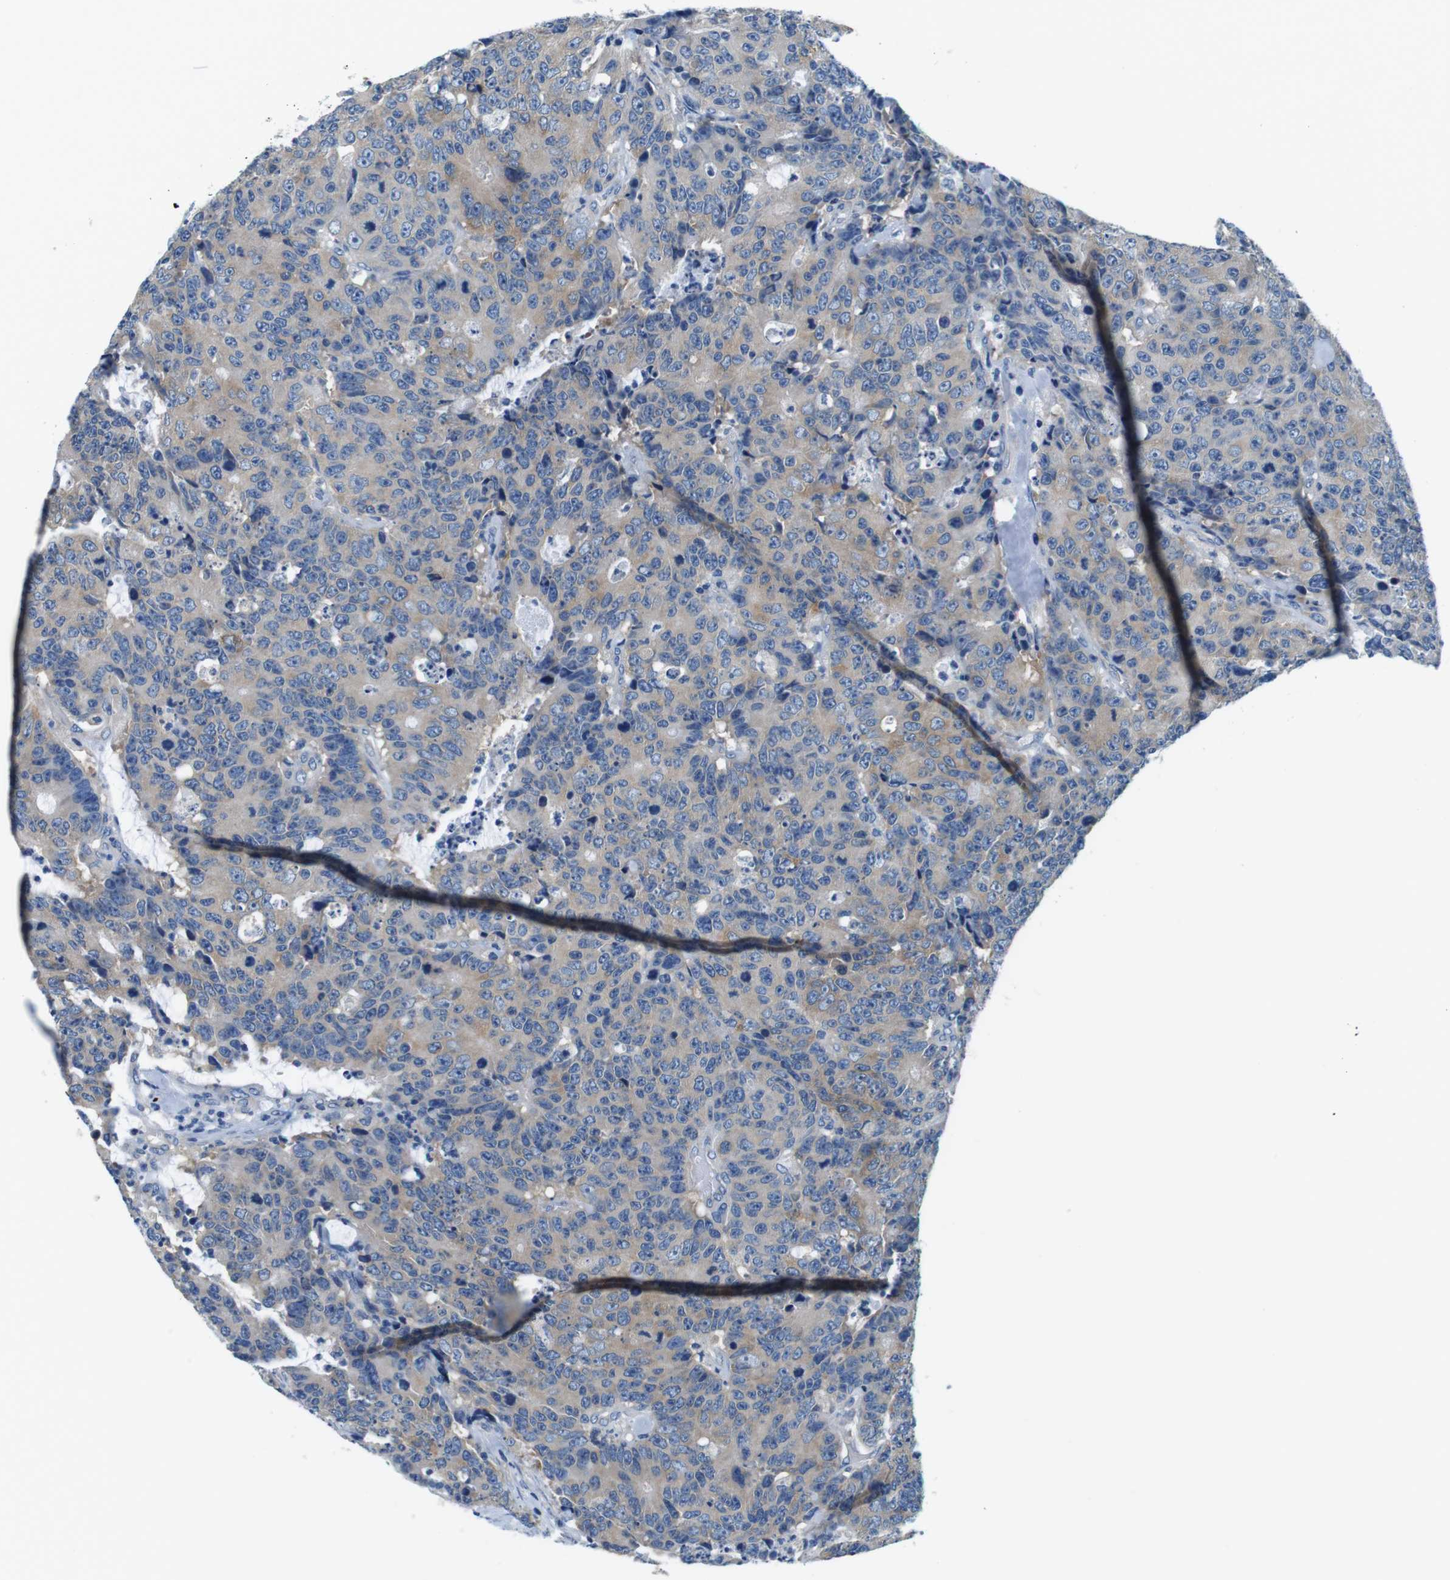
{"staining": {"intensity": "weak", "quantity": "<25%", "location": "cytoplasmic/membranous"}, "tissue": "colorectal cancer", "cell_type": "Tumor cells", "image_type": "cancer", "snomed": [{"axis": "morphology", "description": "Adenocarcinoma, NOS"}, {"axis": "topography", "description": "Colon"}], "caption": "High power microscopy micrograph of an immunohistochemistry (IHC) photomicrograph of adenocarcinoma (colorectal), revealing no significant positivity in tumor cells.", "gene": "DENND4C", "patient": {"sex": "female", "age": 86}}